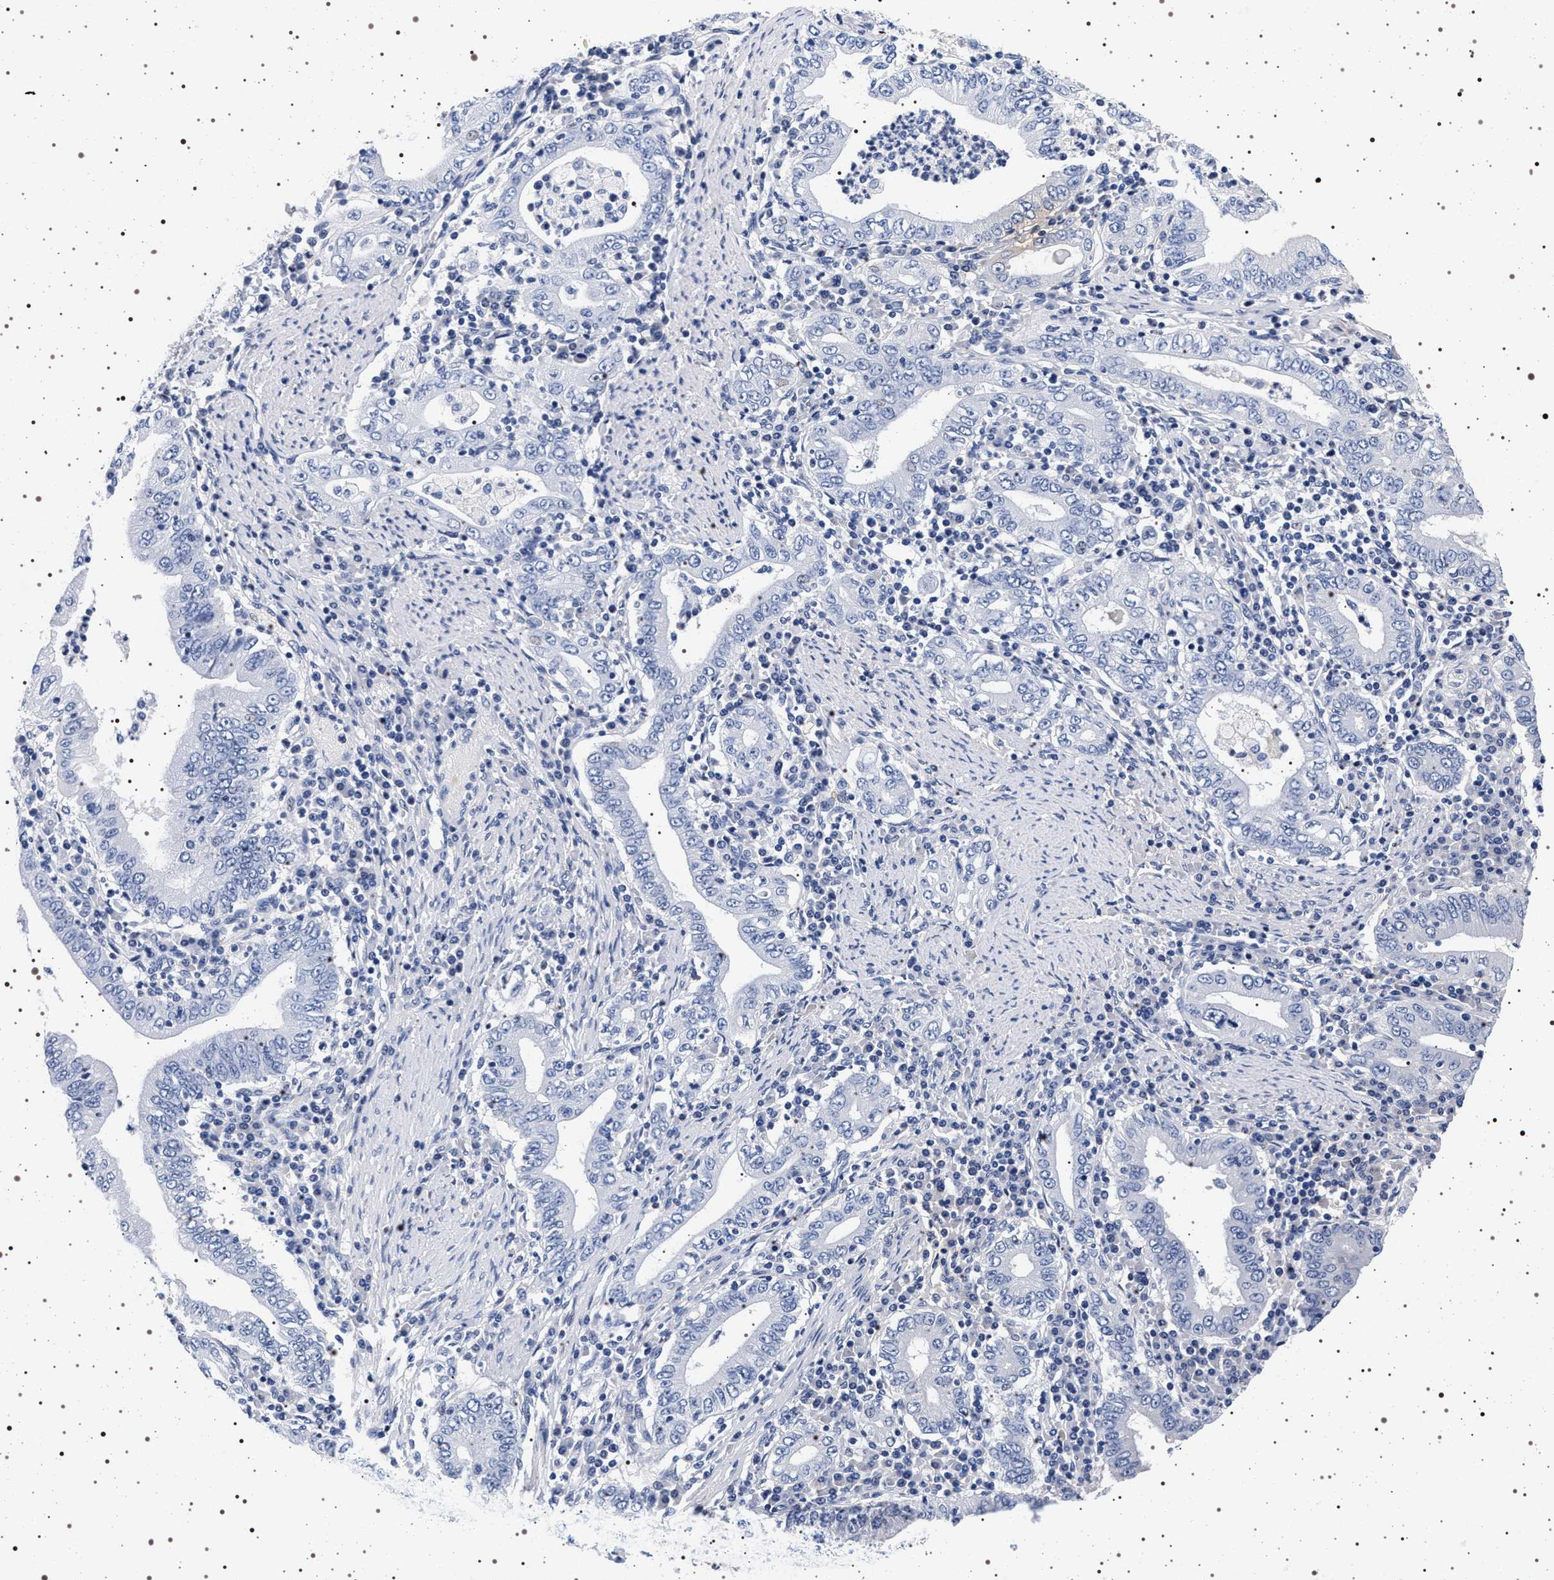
{"staining": {"intensity": "negative", "quantity": "none", "location": "none"}, "tissue": "stomach cancer", "cell_type": "Tumor cells", "image_type": "cancer", "snomed": [{"axis": "morphology", "description": "Normal tissue, NOS"}, {"axis": "morphology", "description": "Adenocarcinoma, NOS"}, {"axis": "topography", "description": "Esophagus"}, {"axis": "topography", "description": "Stomach, upper"}, {"axis": "topography", "description": "Peripheral nerve tissue"}], "caption": "An IHC photomicrograph of stomach adenocarcinoma is shown. There is no staining in tumor cells of stomach adenocarcinoma.", "gene": "MAPK10", "patient": {"sex": "male", "age": 62}}